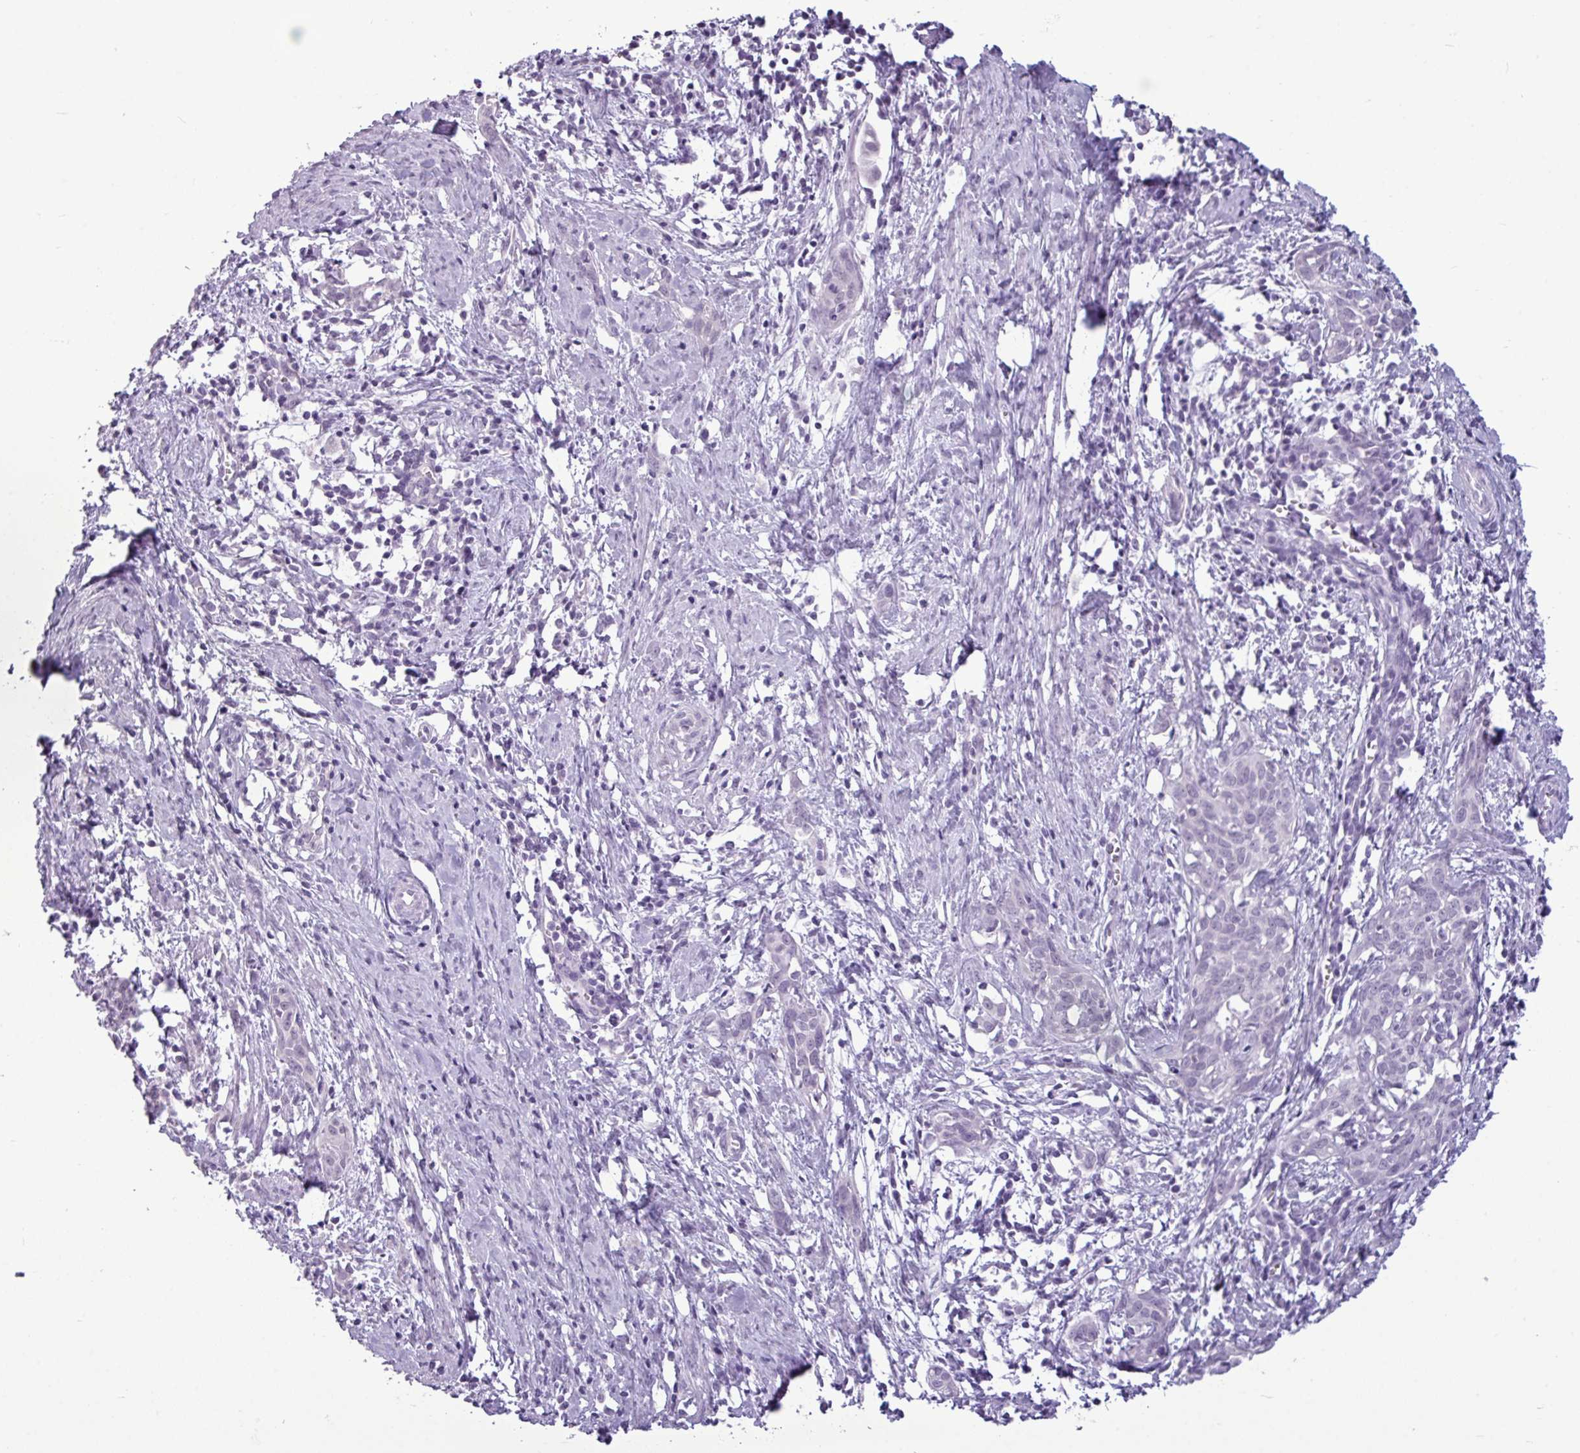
{"staining": {"intensity": "negative", "quantity": "none", "location": "none"}, "tissue": "cervical cancer", "cell_type": "Tumor cells", "image_type": "cancer", "snomed": [{"axis": "morphology", "description": "Squamous cell carcinoma, NOS"}, {"axis": "topography", "description": "Cervix"}], "caption": "Histopathology image shows no protein expression in tumor cells of cervical cancer tissue.", "gene": "AMY2A", "patient": {"sex": "female", "age": 52}}